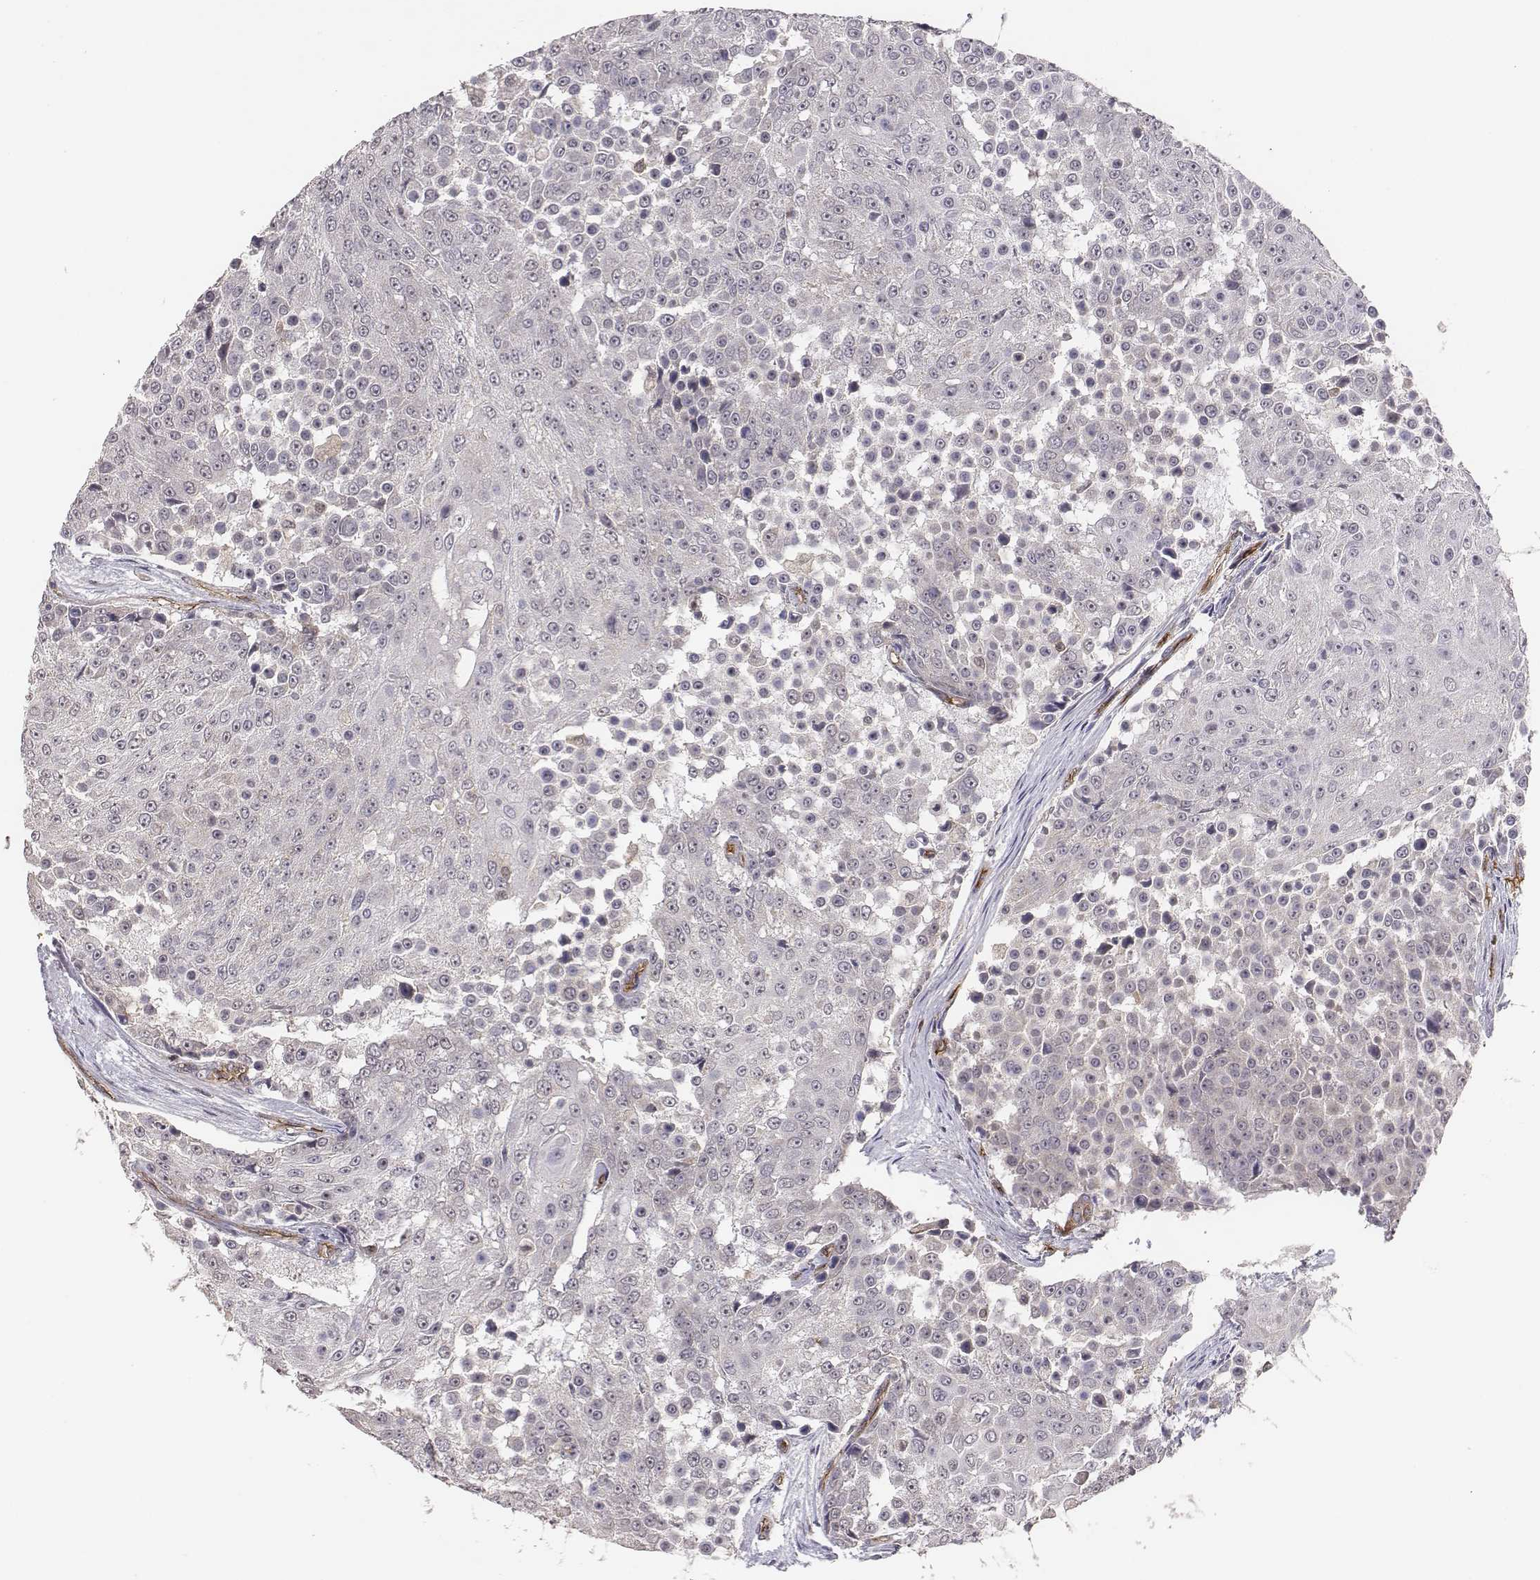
{"staining": {"intensity": "negative", "quantity": "none", "location": "none"}, "tissue": "urothelial cancer", "cell_type": "Tumor cells", "image_type": "cancer", "snomed": [{"axis": "morphology", "description": "Urothelial carcinoma, High grade"}, {"axis": "topography", "description": "Urinary bladder"}], "caption": "Urothelial carcinoma (high-grade) was stained to show a protein in brown. There is no significant positivity in tumor cells.", "gene": "PTPRG", "patient": {"sex": "female", "age": 63}}